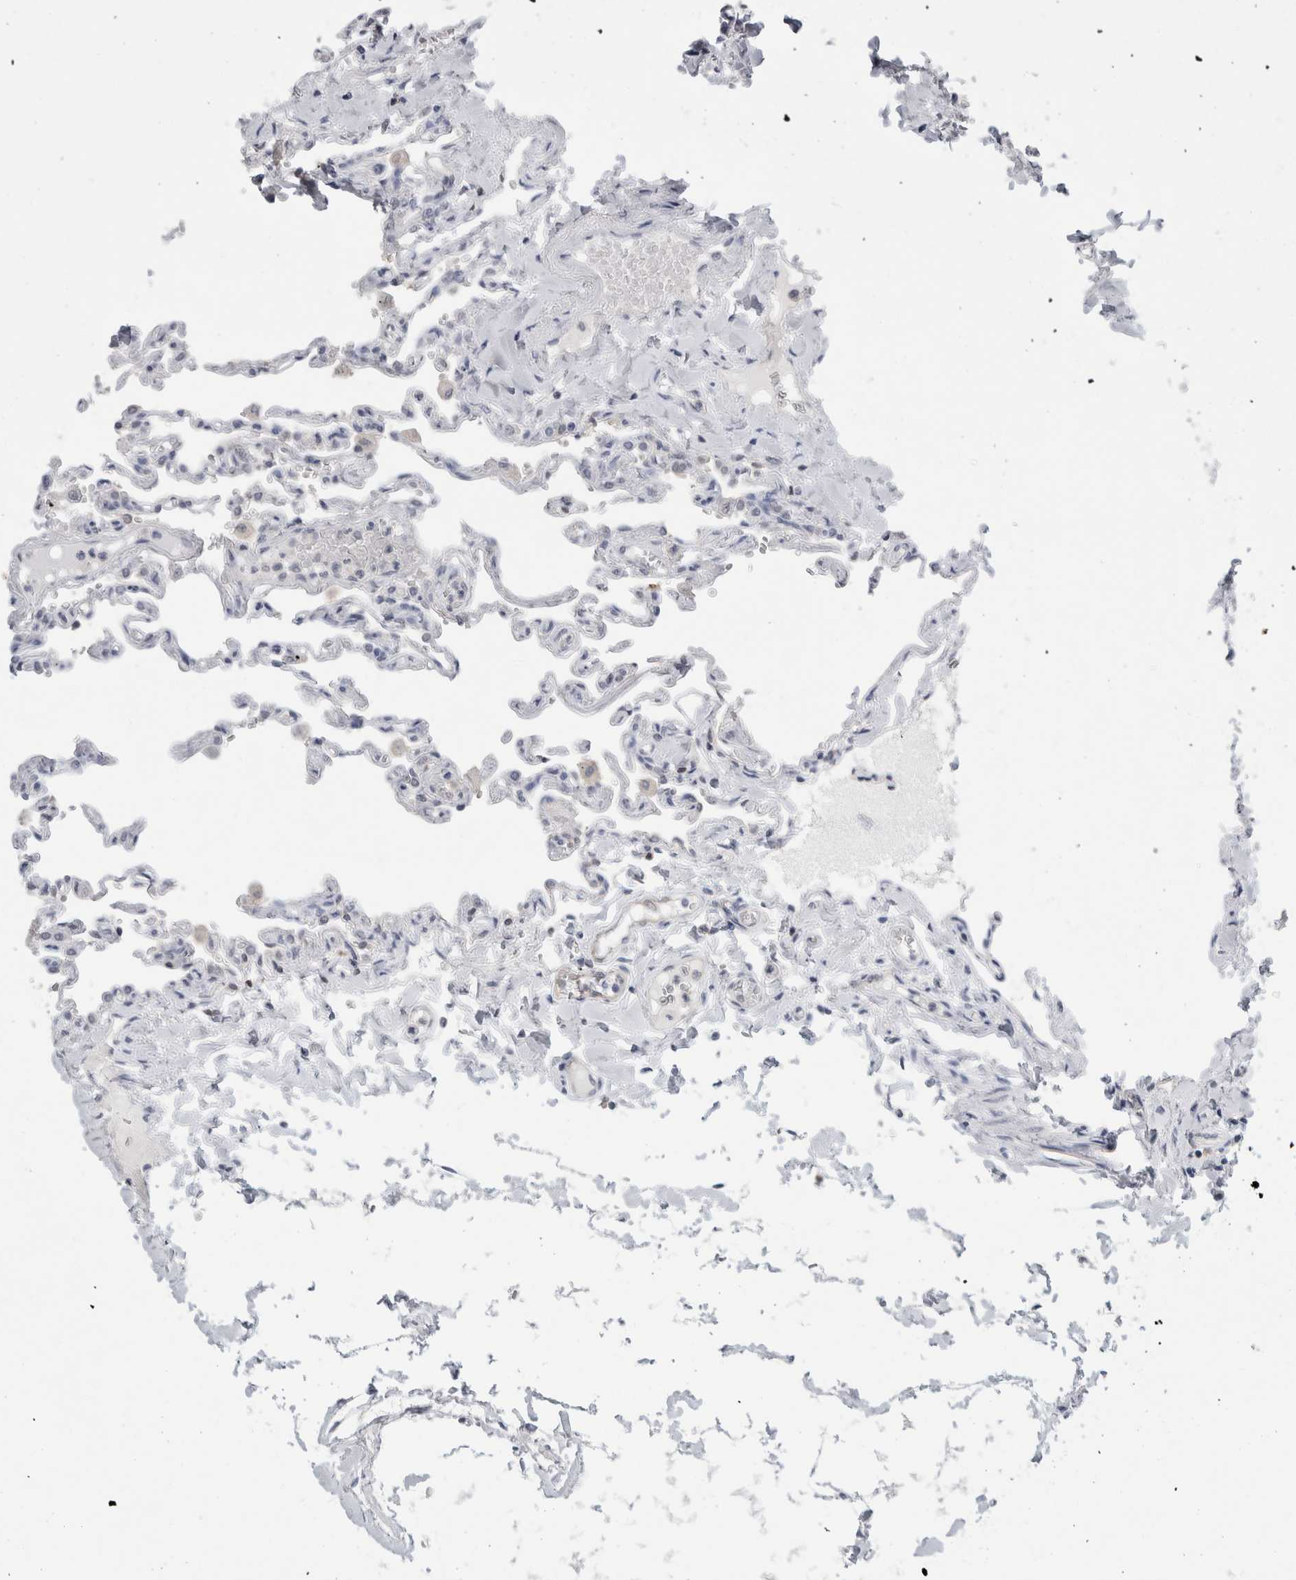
{"staining": {"intensity": "negative", "quantity": "none", "location": "none"}, "tissue": "lung", "cell_type": "Alveolar cells", "image_type": "normal", "snomed": [{"axis": "morphology", "description": "Normal tissue, NOS"}, {"axis": "topography", "description": "Lung"}], "caption": "A high-resolution photomicrograph shows immunohistochemistry (IHC) staining of benign lung, which reveals no significant staining in alveolar cells. (DAB immunohistochemistry, high magnification).", "gene": "CASP6", "patient": {"sex": "male", "age": 21}}